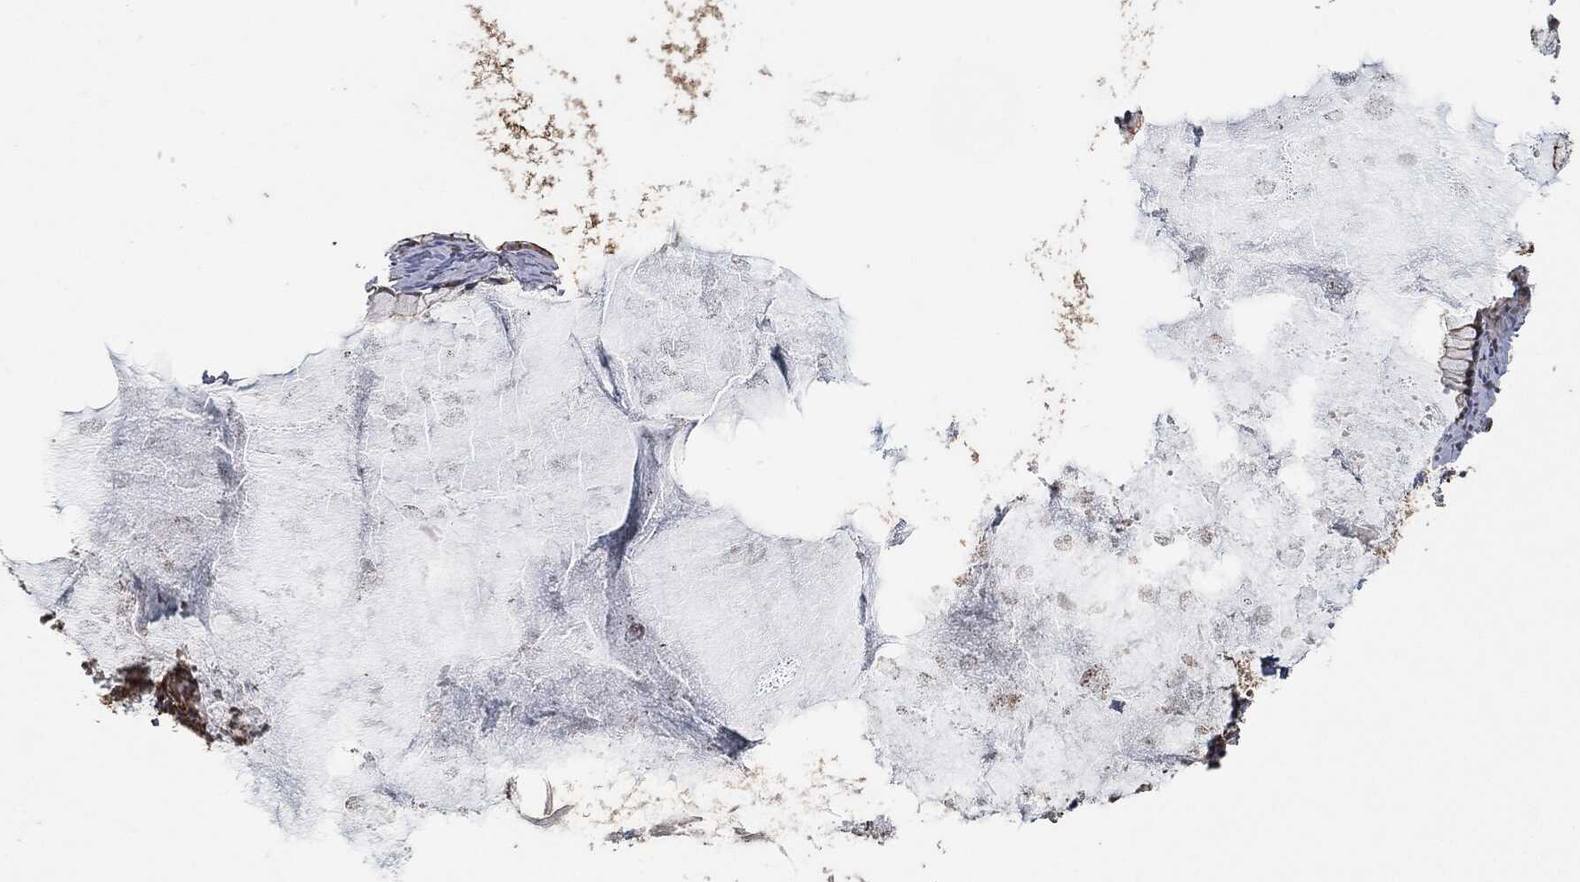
{"staining": {"intensity": "strong", "quantity": "25%-75%", "location": "cytoplasmic/membranous"}, "tissue": "ovarian cancer", "cell_type": "Tumor cells", "image_type": "cancer", "snomed": [{"axis": "morphology", "description": "Cystadenocarcinoma, mucinous, NOS"}, {"axis": "topography", "description": "Ovary"}], "caption": "An immunohistochemistry (IHC) micrograph of tumor tissue is shown. Protein staining in brown highlights strong cytoplasmic/membranous positivity in ovarian cancer (mucinous cystadenocarcinoma) within tumor cells.", "gene": "TPT1", "patient": {"sex": "female", "age": 41}}